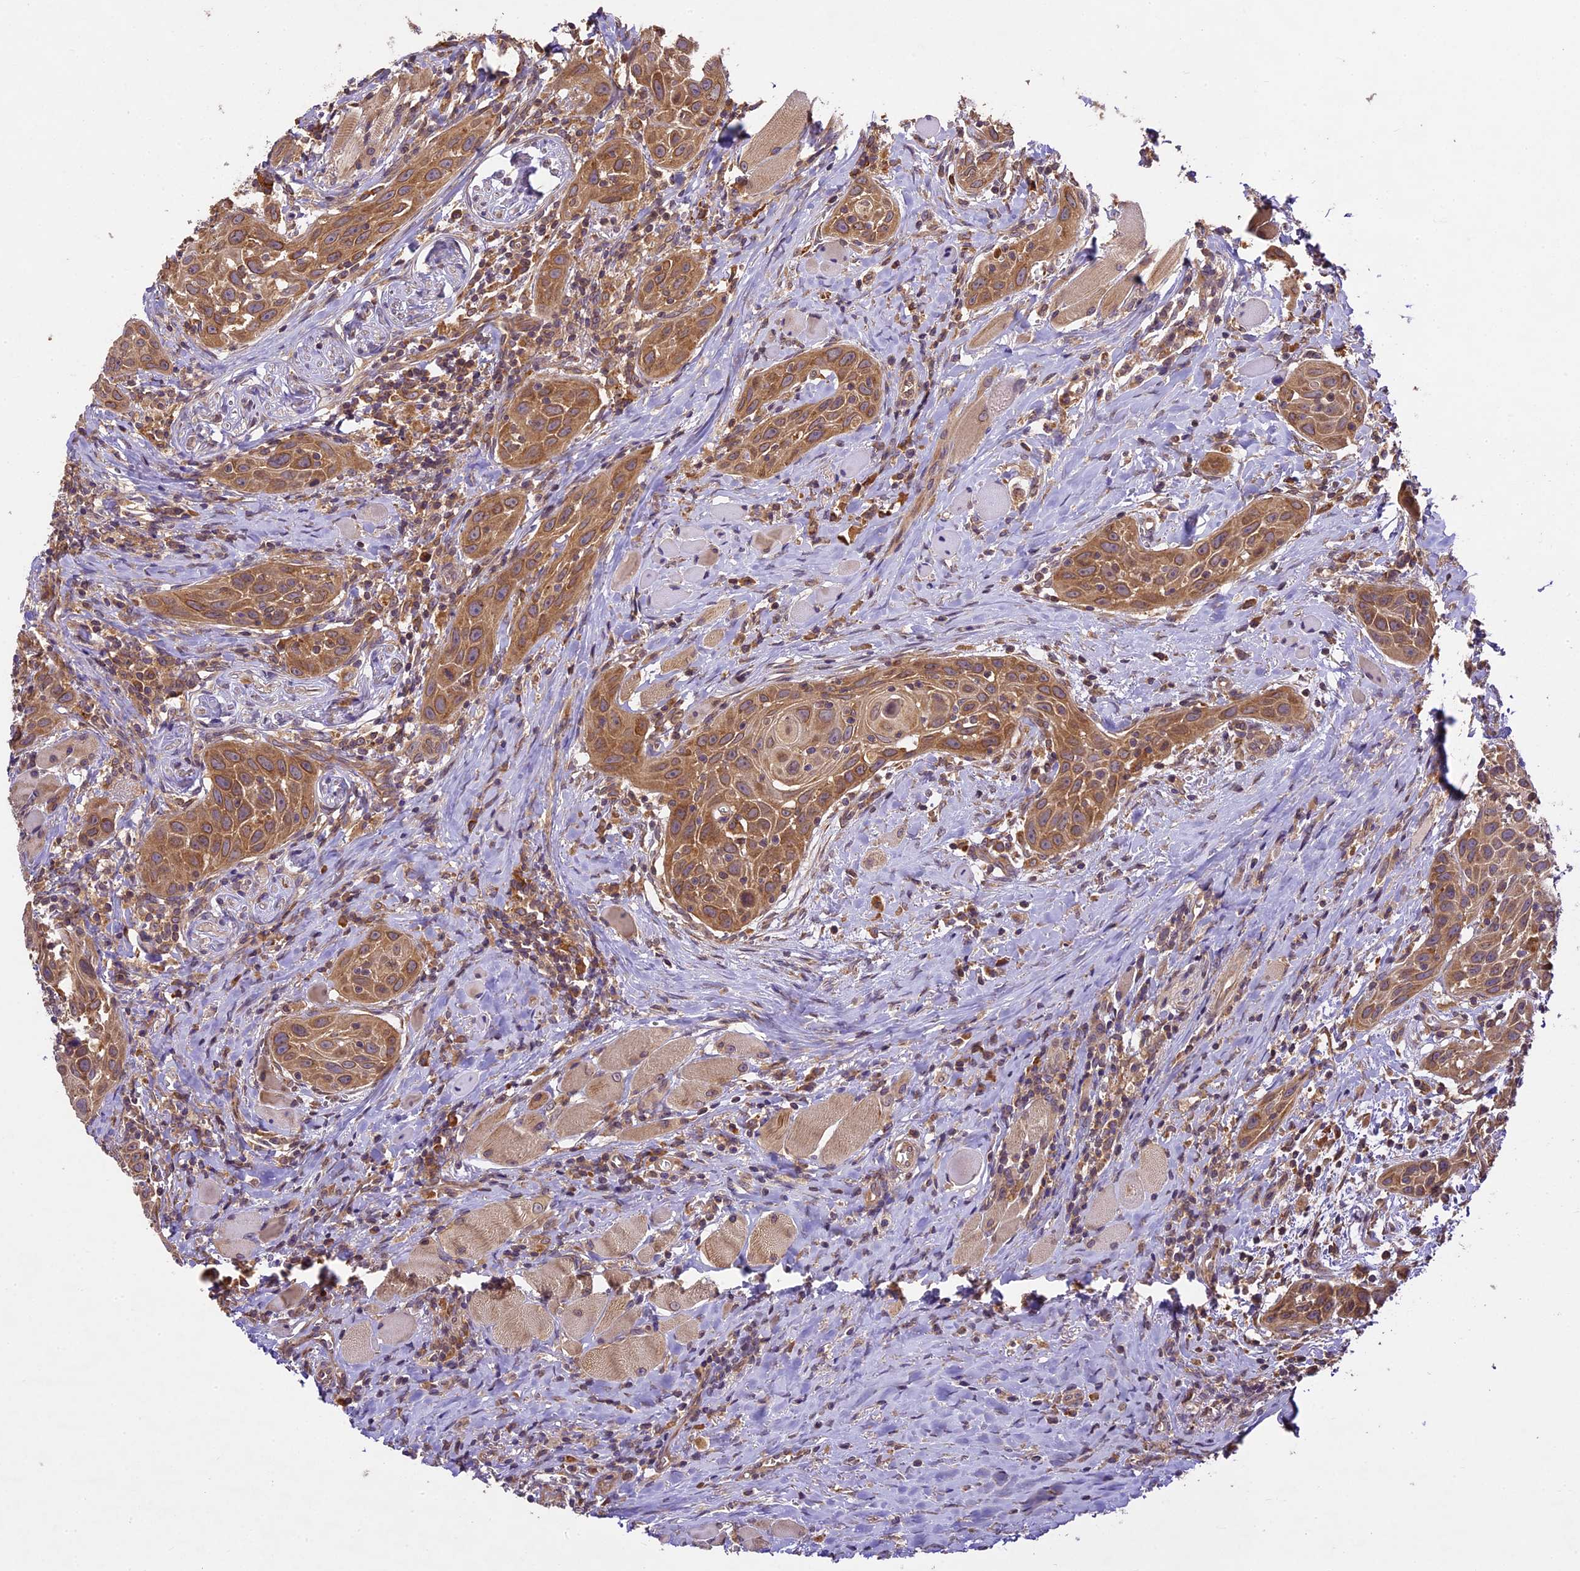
{"staining": {"intensity": "moderate", "quantity": ">75%", "location": "cytoplasmic/membranous"}, "tissue": "head and neck cancer", "cell_type": "Tumor cells", "image_type": "cancer", "snomed": [{"axis": "morphology", "description": "Squamous cell carcinoma, NOS"}, {"axis": "topography", "description": "Oral tissue"}, {"axis": "topography", "description": "Head-Neck"}], "caption": "Brown immunohistochemical staining in squamous cell carcinoma (head and neck) shows moderate cytoplasmic/membranous positivity in about >75% of tumor cells.", "gene": "BRAP", "patient": {"sex": "female", "age": 50}}